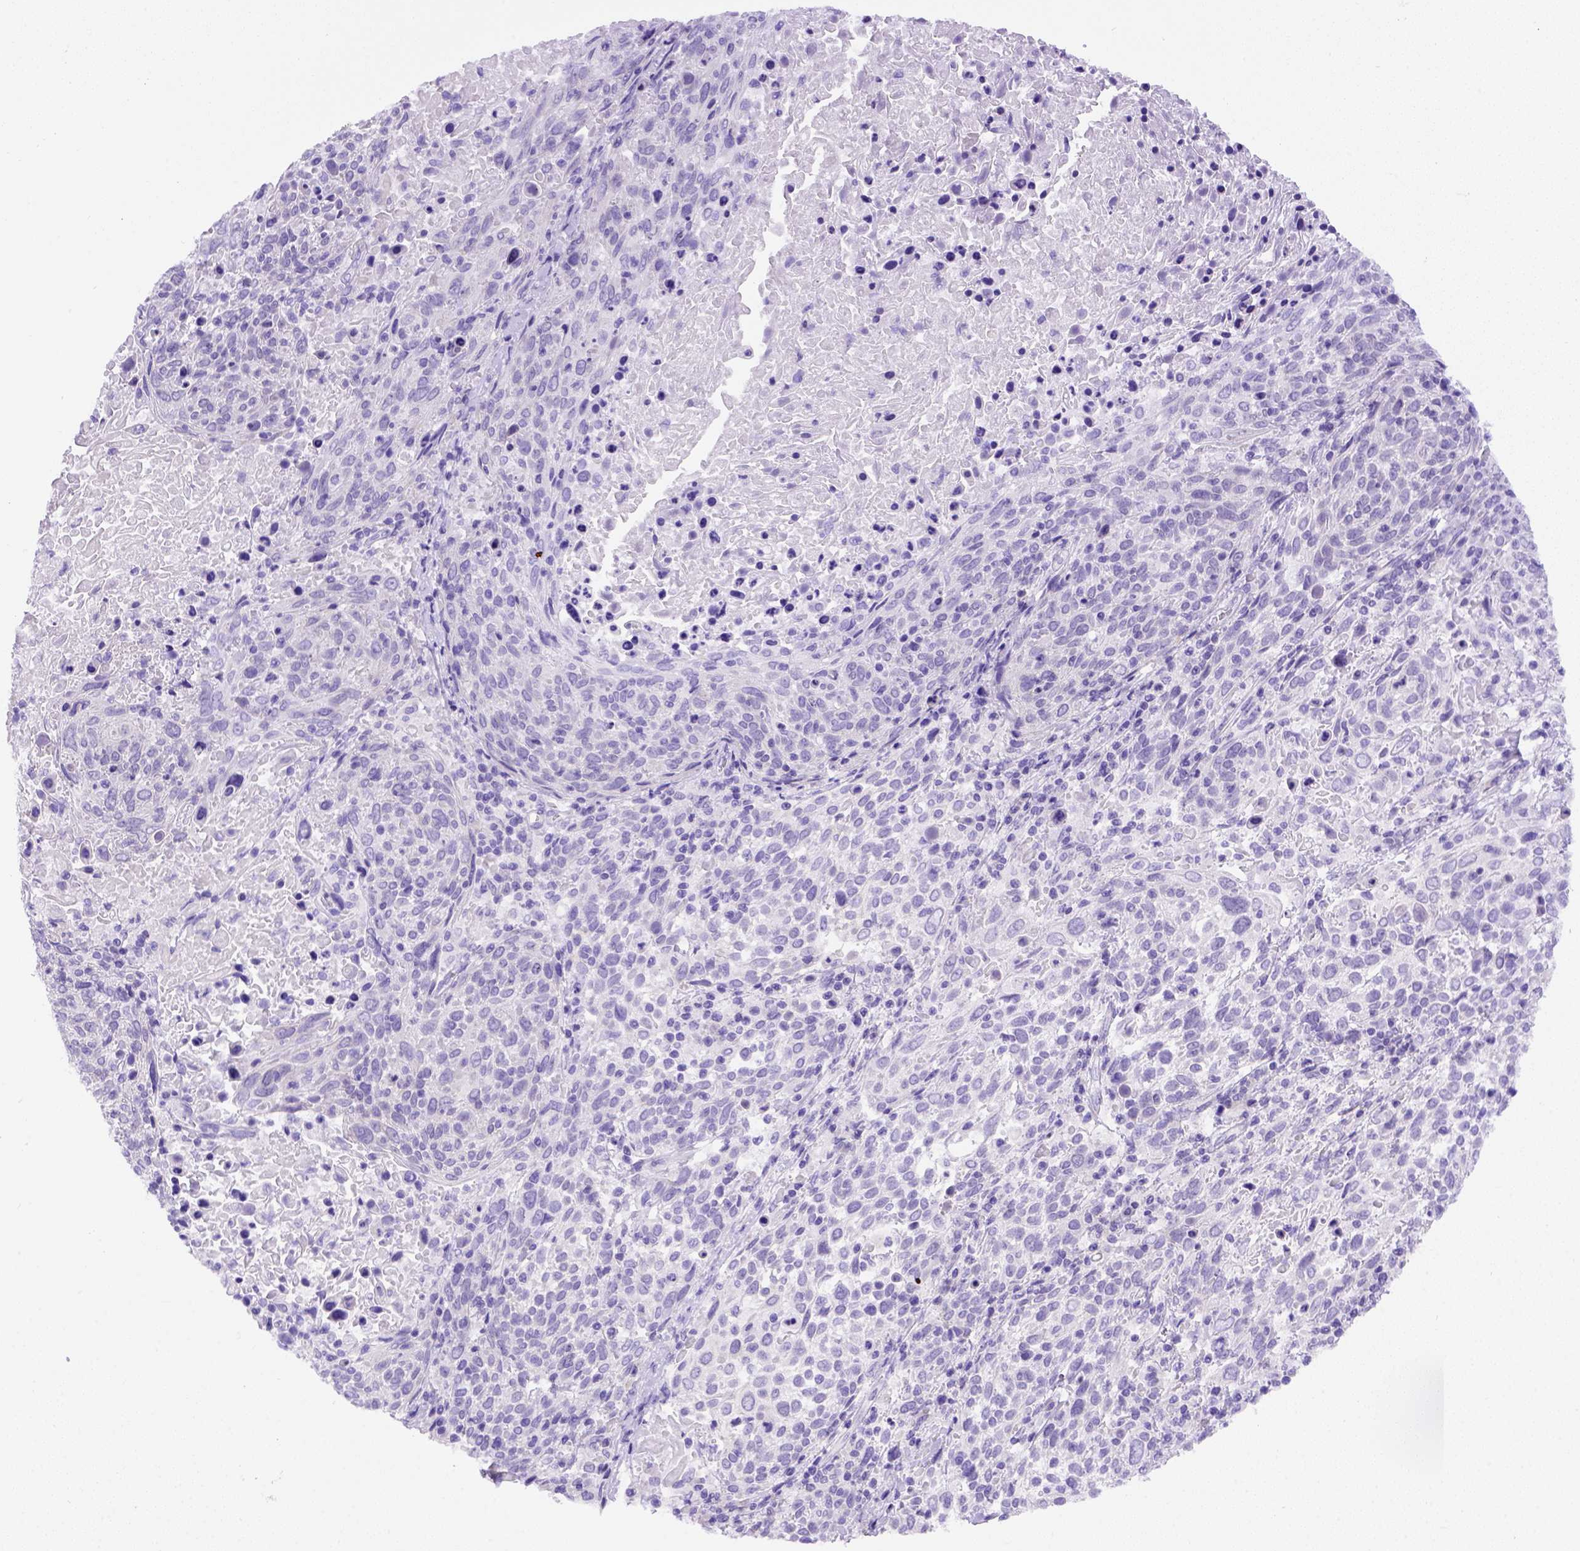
{"staining": {"intensity": "negative", "quantity": "none", "location": "none"}, "tissue": "cervical cancer", "cell_type": "Tumor cells", "image_type": "cancer", "snomed": [{"axis": "morphology", "description": "Squamous cell carcinoma, NOS"}, {"axis": "topography", "description": "Cervix"}], "caption": "High power microscopy micrograph of an IHC image of cervical squamous cell carcinoma, revealing no significant expression in tumor cells. The staining was performed using DAB to visualize the protein expression in brown, while the nuclei were stained in blue with hematoxylin (Magnification: 20x).", "gene": "FOXI1", "patient": {"sex": "female", "age": 61}}